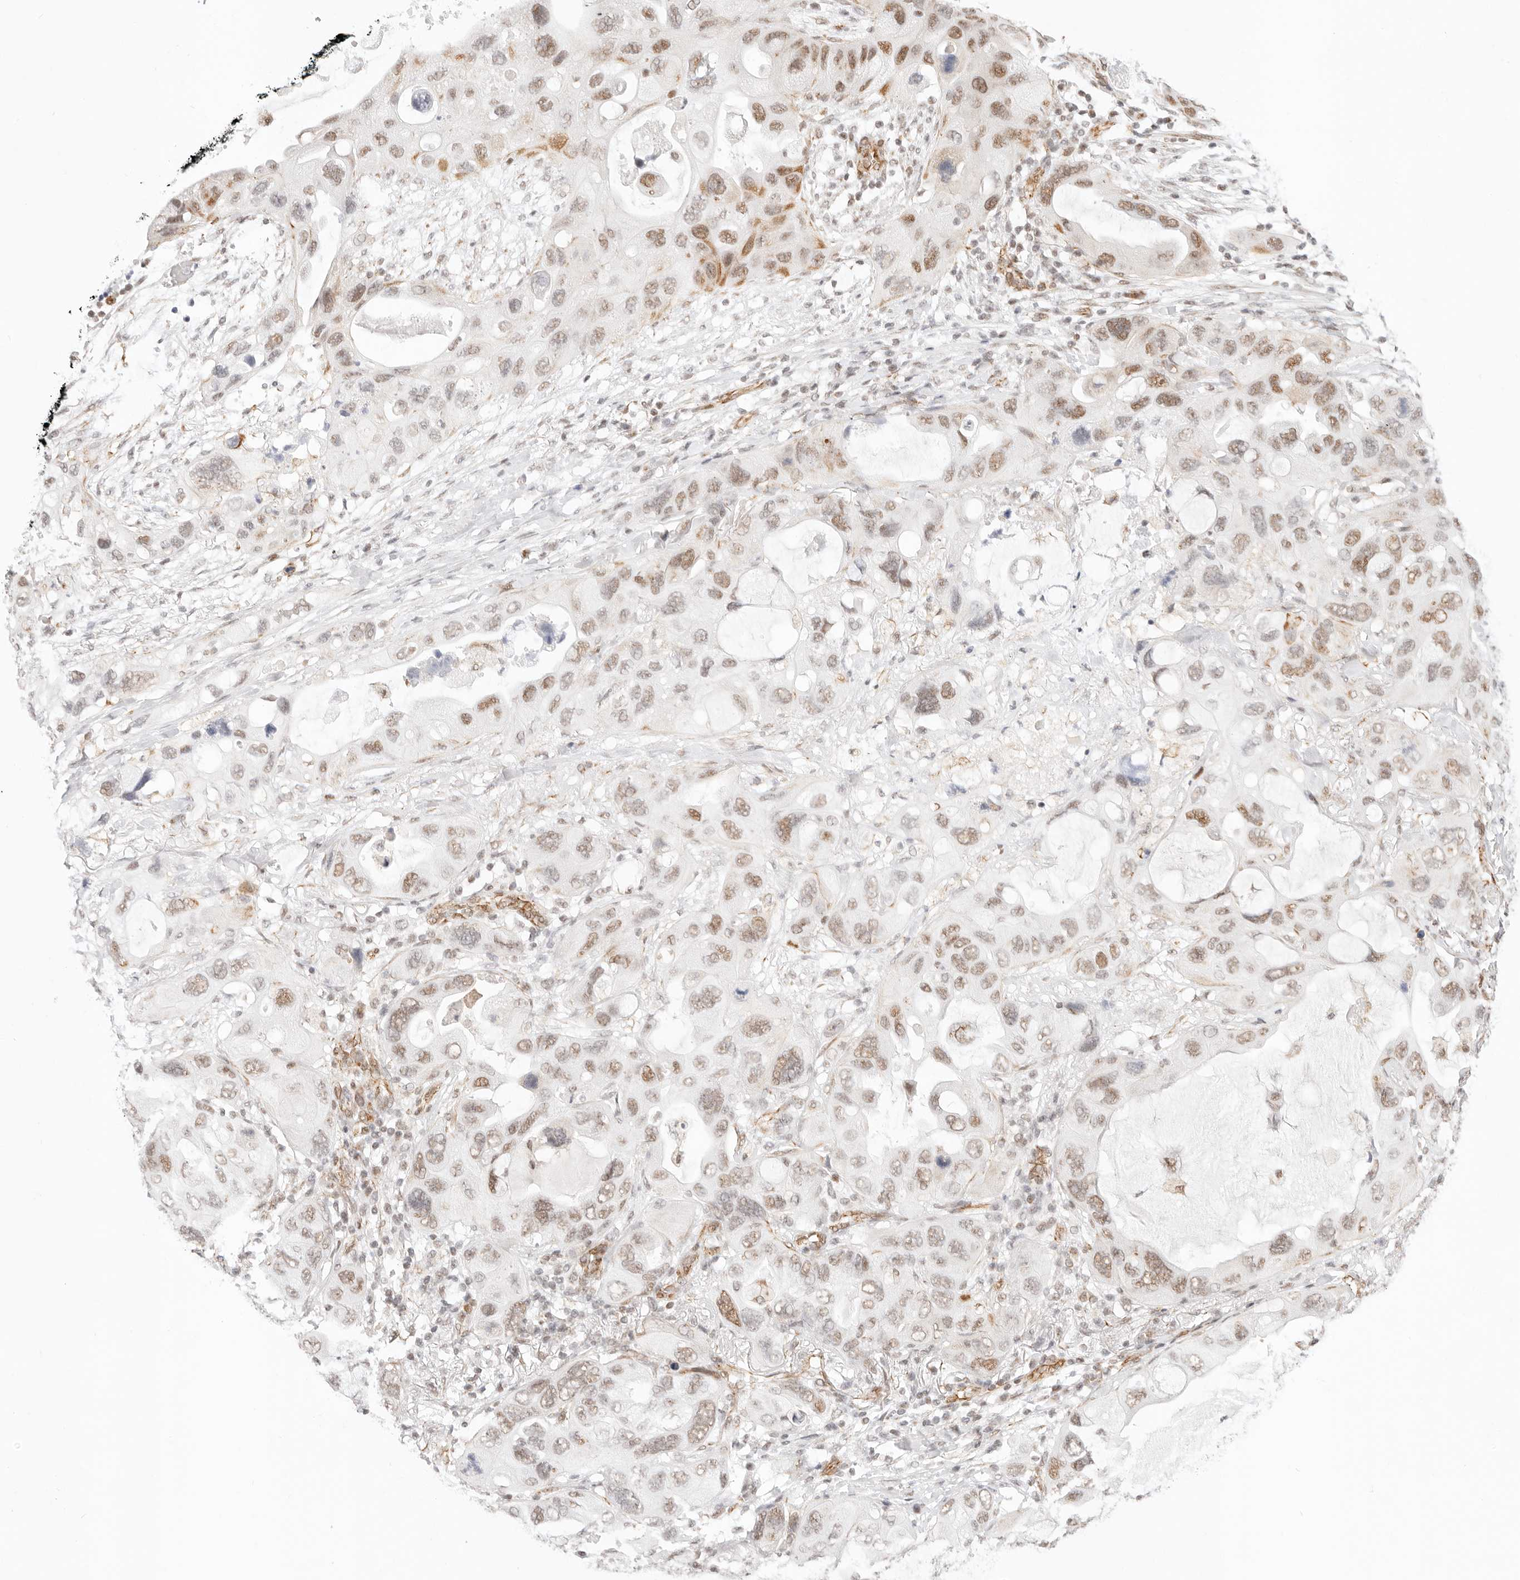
{"staining": {"intensity": "moderate", "quantity": ">75%", "location": "nuclear"}, "tissue": "lung cancer", "cell_type": "Tumor cells", "image_type": "cancer", "snomed": [{"axis": "morphology", "description": "Squamous cell carcinoma, NOS"}, {"axis": "topography", "description": "Lung"}], "caption": "Tumor cells demonstrate medium levels of moderate nuclear positivity in about >75% of cells in lung squamous cell carcinoma.", "gene": "ZC3H11A", "patient": {"sex": "female", "age": 73}}